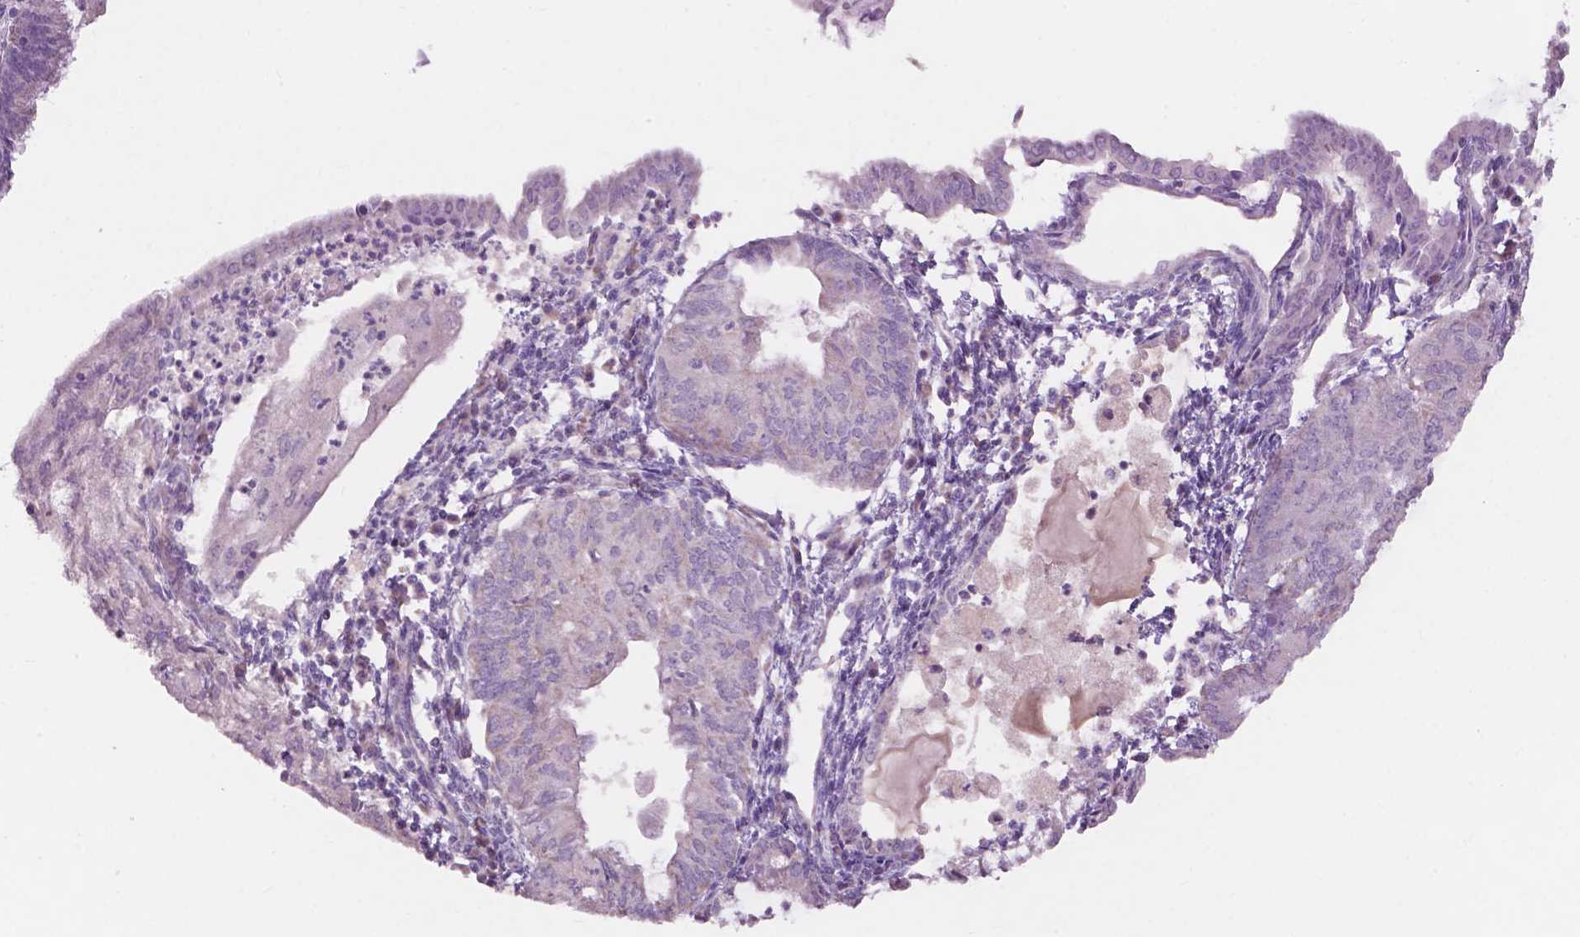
{"staining": {"intensity": "negative", "quantity": "none", "location": "none"}, "tissue": "endometrial cancer", "cell_type": "Tumor cells", "image_type": "cancer", "snomed": [{"axis": "morphology", "description": "Carcinoma, NOS"}, {"axis": "topography", "description": "Endometrium"}], "caption": "The IHC image has no significant staining in tumor cells of endometrial carcinoma tissue. (DAB (3,3'-diaminobenzidine) IHC, high magnification).", "gene": "NDUFS1", "patient": {"sex": "female", "age": 62}}